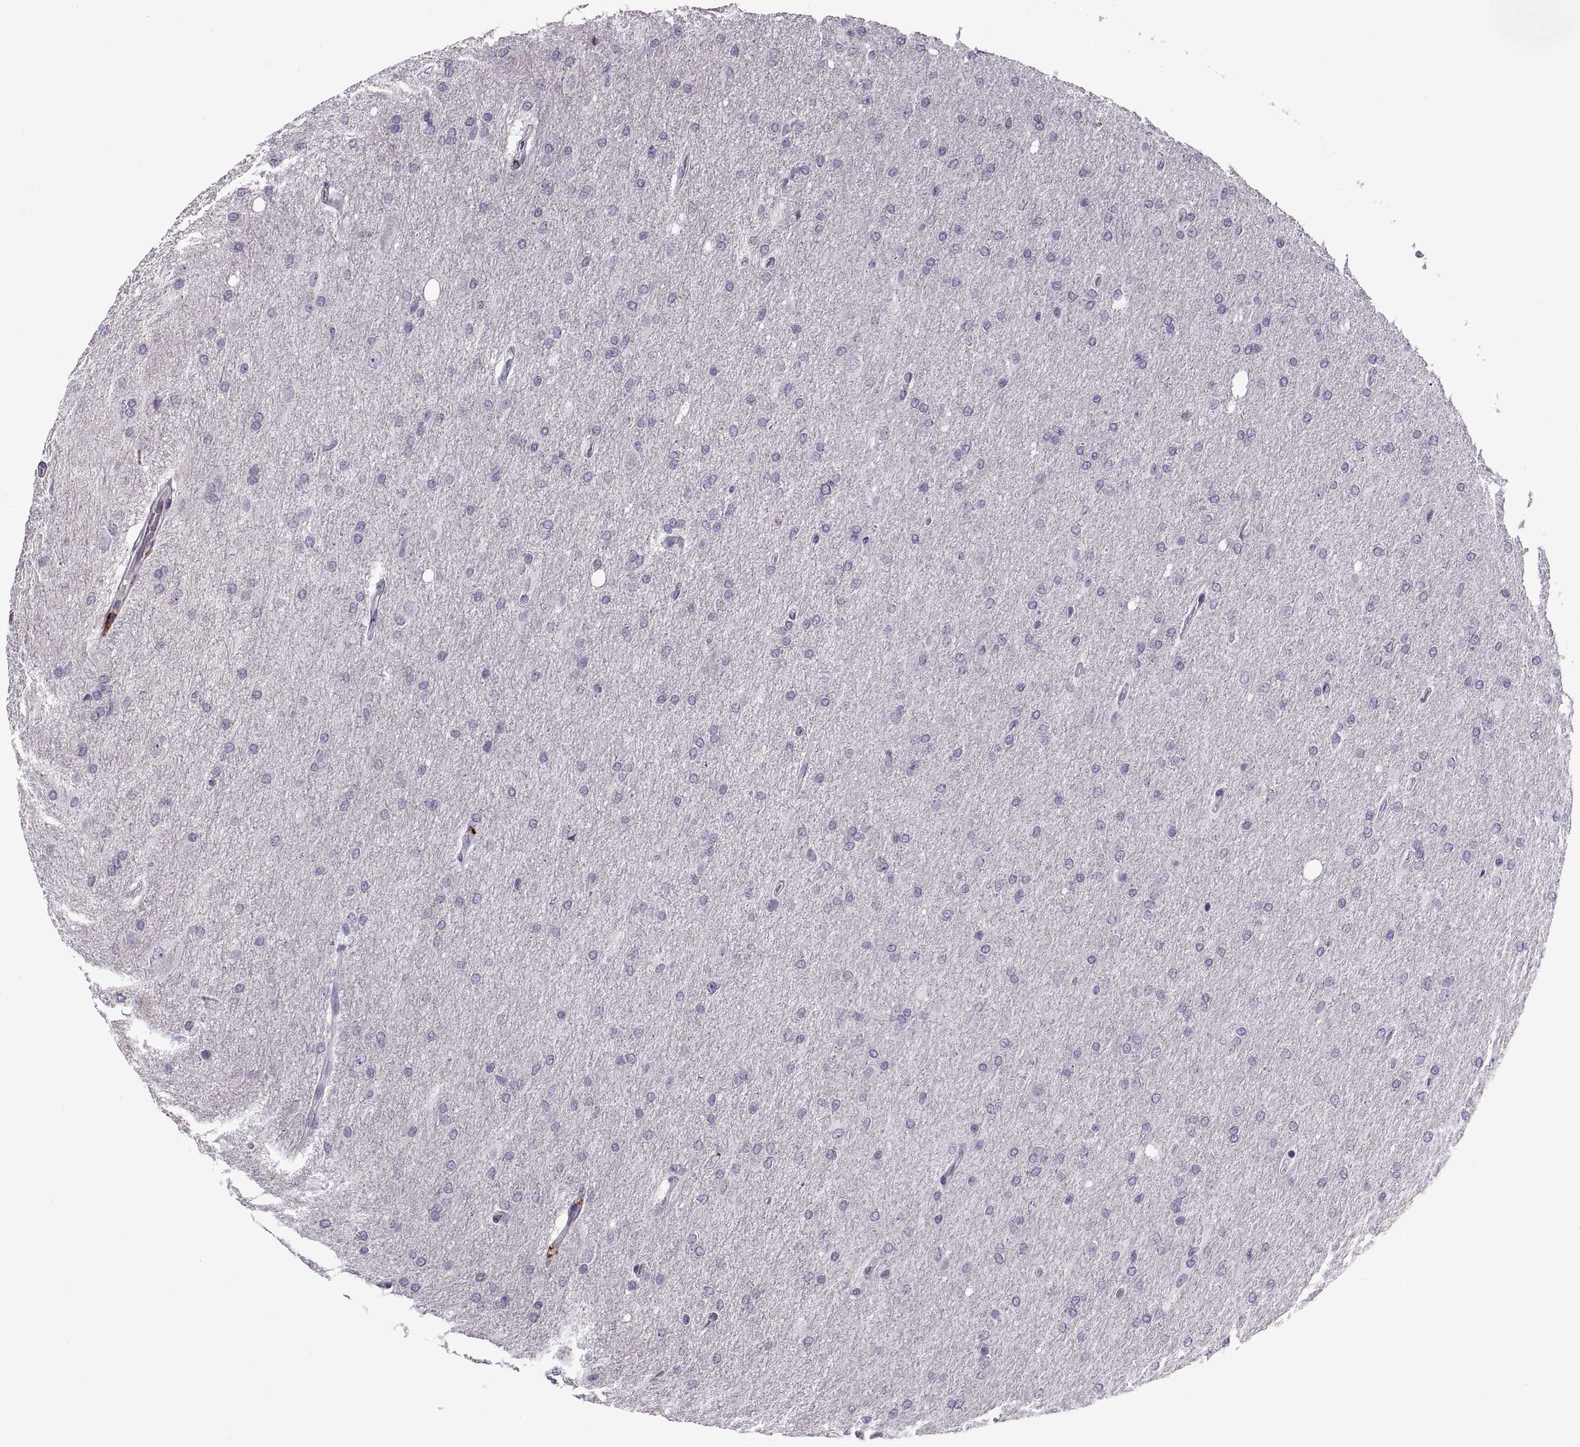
{"staining": {"intensity": "negative", "quantity": "none", "location": "none"}, "tissue": "glioma", "cell_type": "Tumor cells", "image_type": "cancer", "snomed": [{"axis": "morphology", "description": "Glioma, malignant, High grade"}, {"axis": "topography", "description": "Cerebral cortex"}], "caption": "The immunohistochemistry micrograph has no significant positivity in tumor cells of glioma tissue.", "gene": "CALCR", "patient": {"sex": "male", "age": 70}}